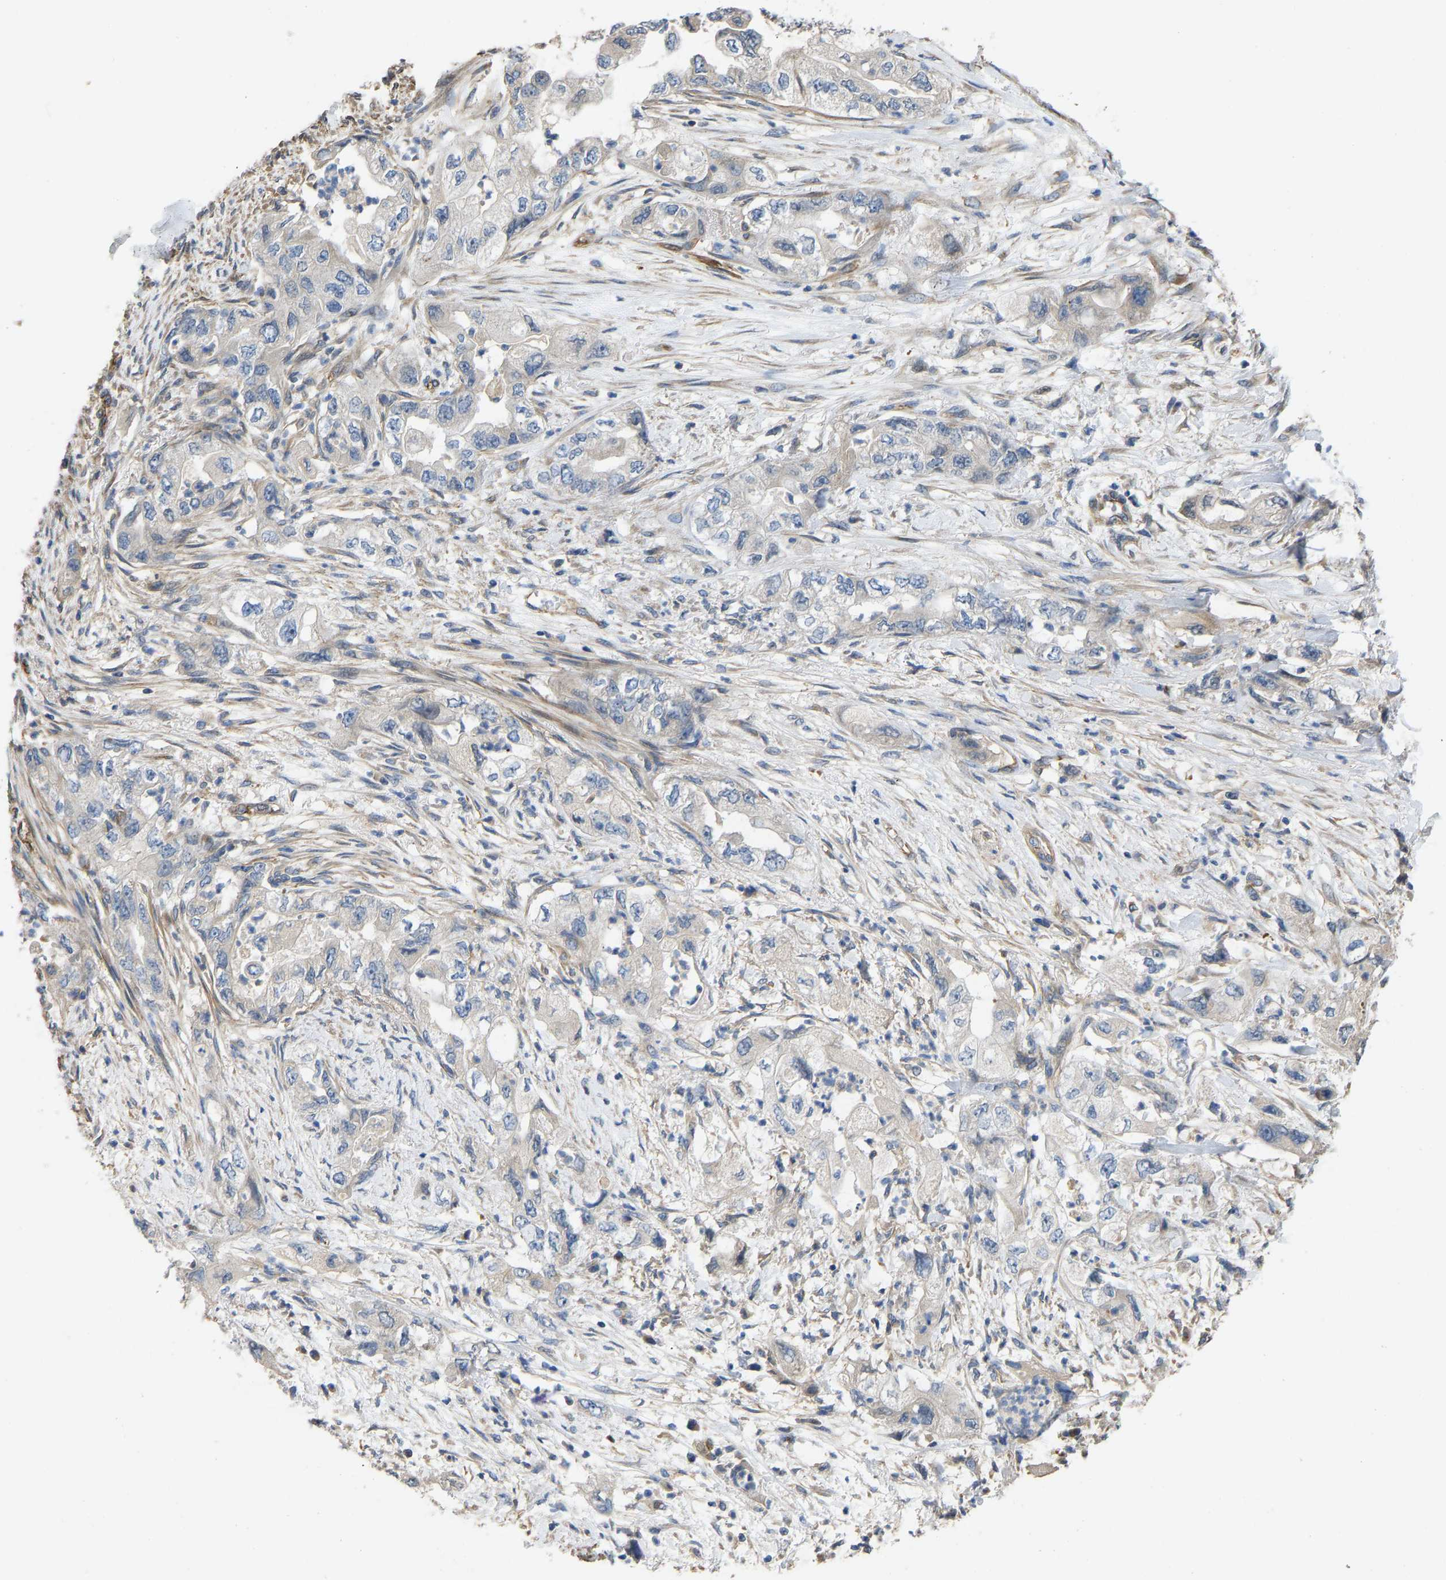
{"staining": {"intensity": "weak", "quantity": "<25%", "location": "cytoplasmic/membranous"}, "tissue": "pancreatic cancer", "cell_type": "Tumor cells", "image_type": "cancer", "snomed": [{"axis": "morphology", "description": "Adenocarcinoma, NOS"}, {"axis": "topography", "description": "Pancreas"}], "caption": "Tumor cells show no significant staining in adenocarcinoma (pancreatic).", "gene": "ELMO2", "patient": {"sex": "female", "age": 73}}